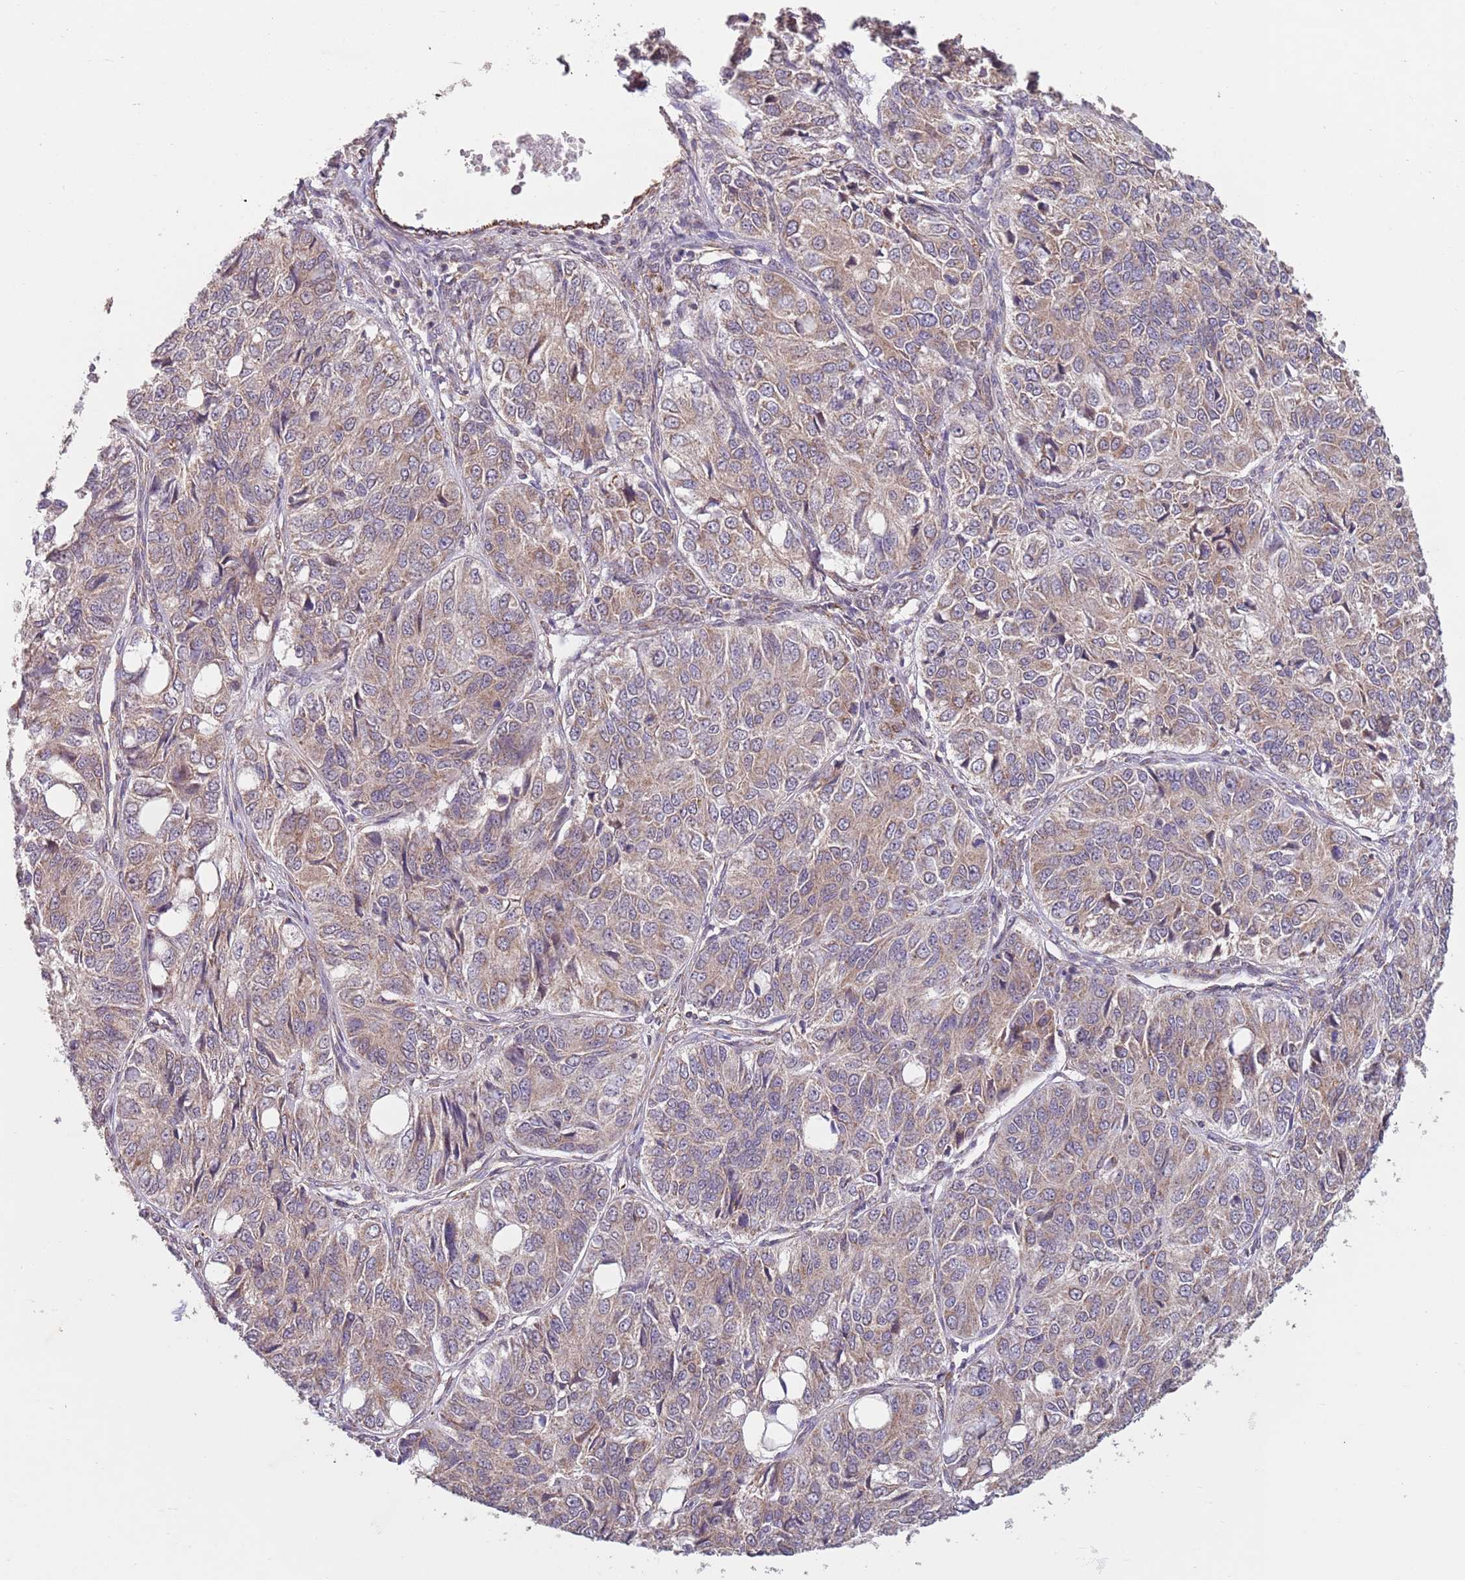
{"staining": {"intensity": "weak", "quantity": "25%-75%", "location": "cytoplasmic/membranous"}, "tissue": "ovarian cancer", "cell_type": "Tumor cells", "image_type": "cancer", "snomed": [{"axis": "morphology", "description": "Carcinoma, endometroid"}, {"axis": "topography", "description": "Ovary"}], "caption": "Immunohistochemical staining of ovarian cancer (endometroid carcinoma) reveals low levels of weak cytoplasmic/membranous protein positivity in approximately 25%-75% of tumor cells.", "gene": "CHD9", "patient": {"sex": "female", "age": 51}}